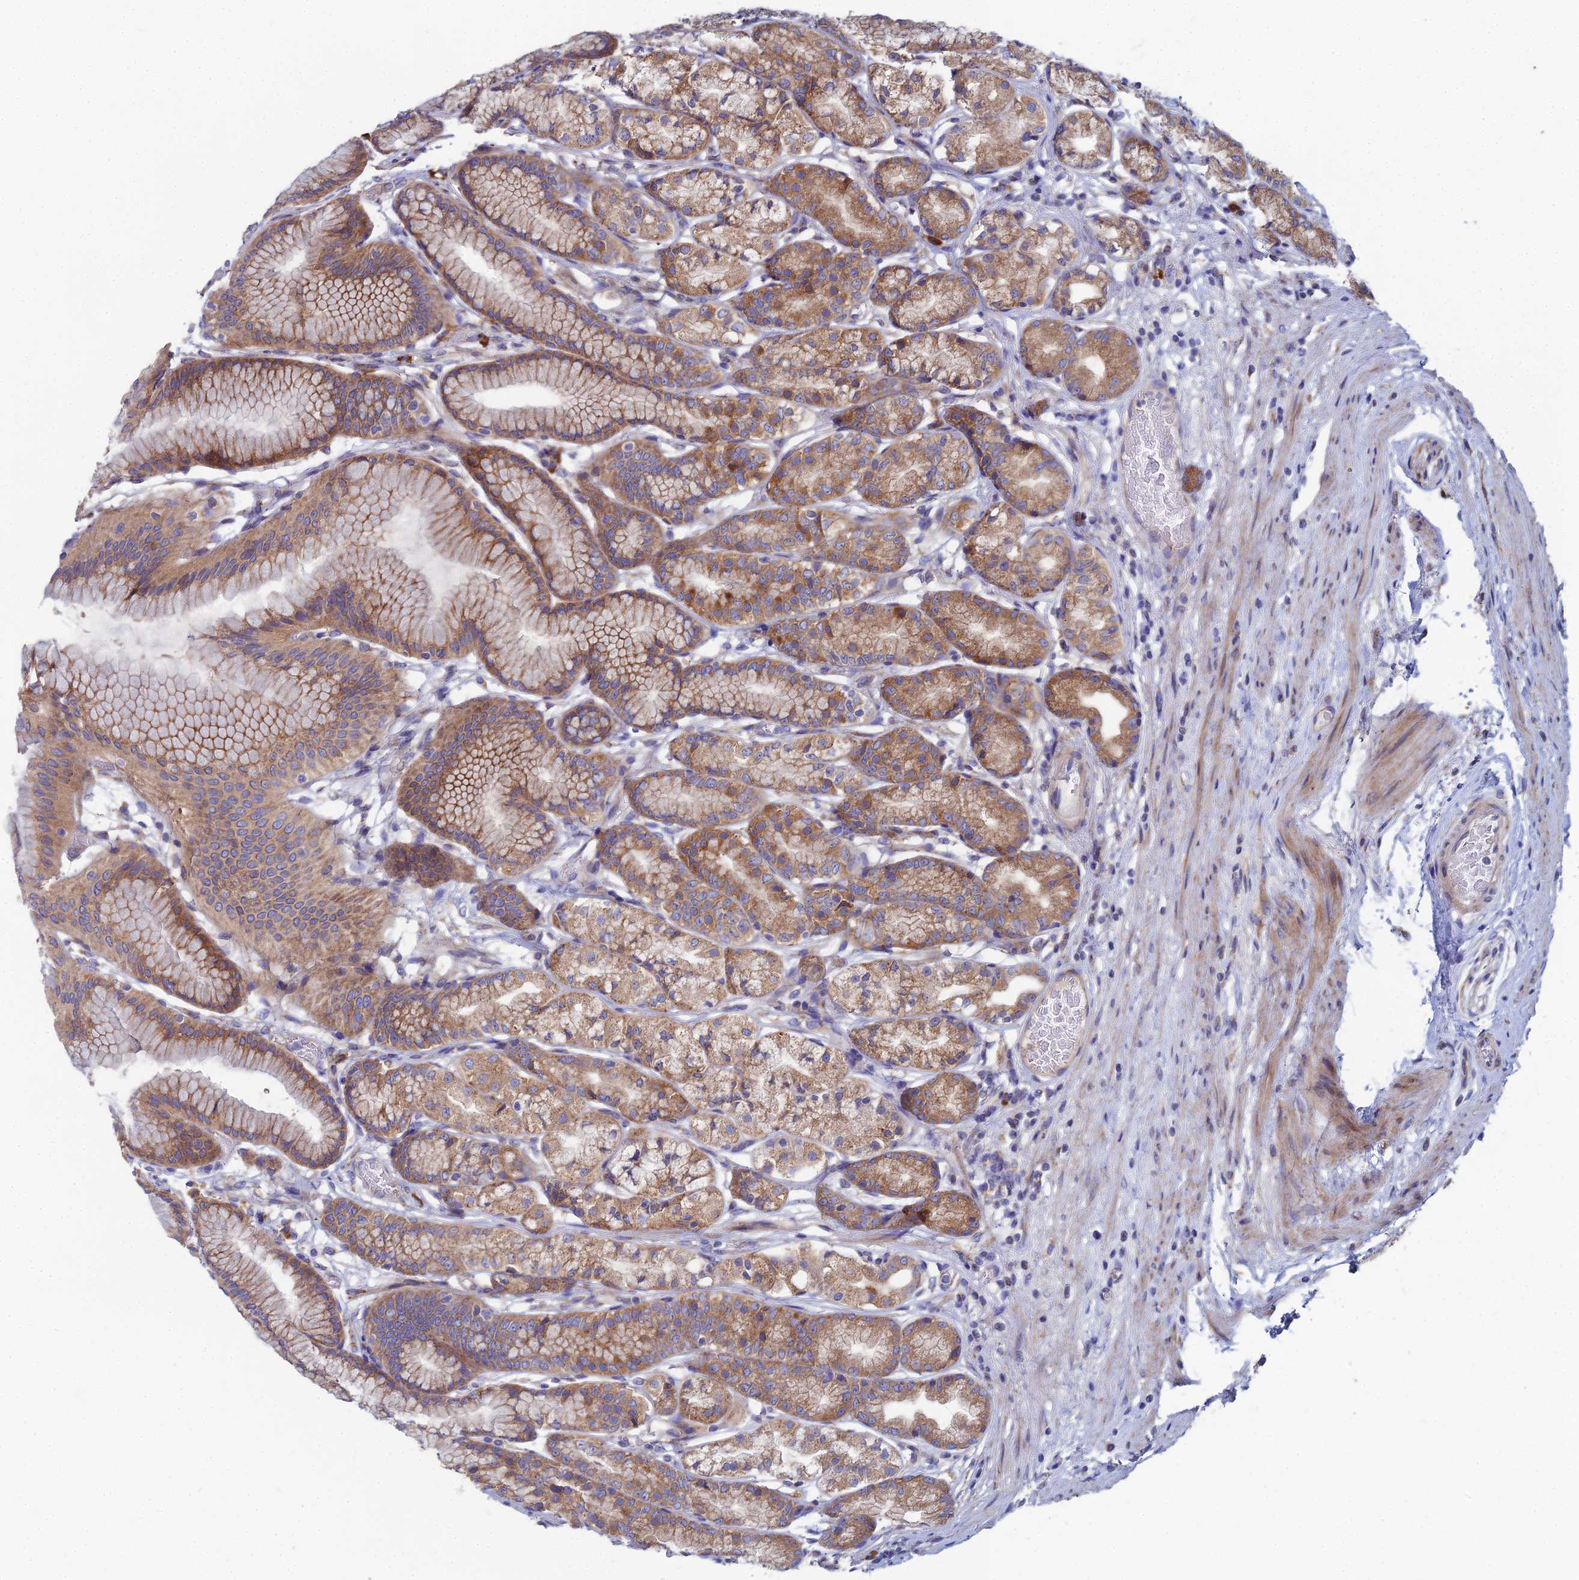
{"staining": {"intensity": "moderate", "quantity": ">75%", "location": "cytoplasmic/membranous"}, "tissue": "stomach", "cell_type": "Glandular cells", "image_type": "normal", "snomed": [{"axis": "morphology", "description": "Normal tissue, NOS"}, {"axis": "morphology", "description": "Adenocarcinoma, NOS"}, {"axis": "morphology", "description": "Adenocarcinoma, High grade"}, {"axis": "topography", "description": "Stomach, upper"}, {"axis": "topography", "description": "Stomach"}], "caption": "Protein expression analysis of unremarkable stomach demonstrates moderate cytoplasmic/membranous positivity in approximately >75% of glandular cells.", "gene": "CLCN3", "patient": {"sex": "female", "age": 65}}